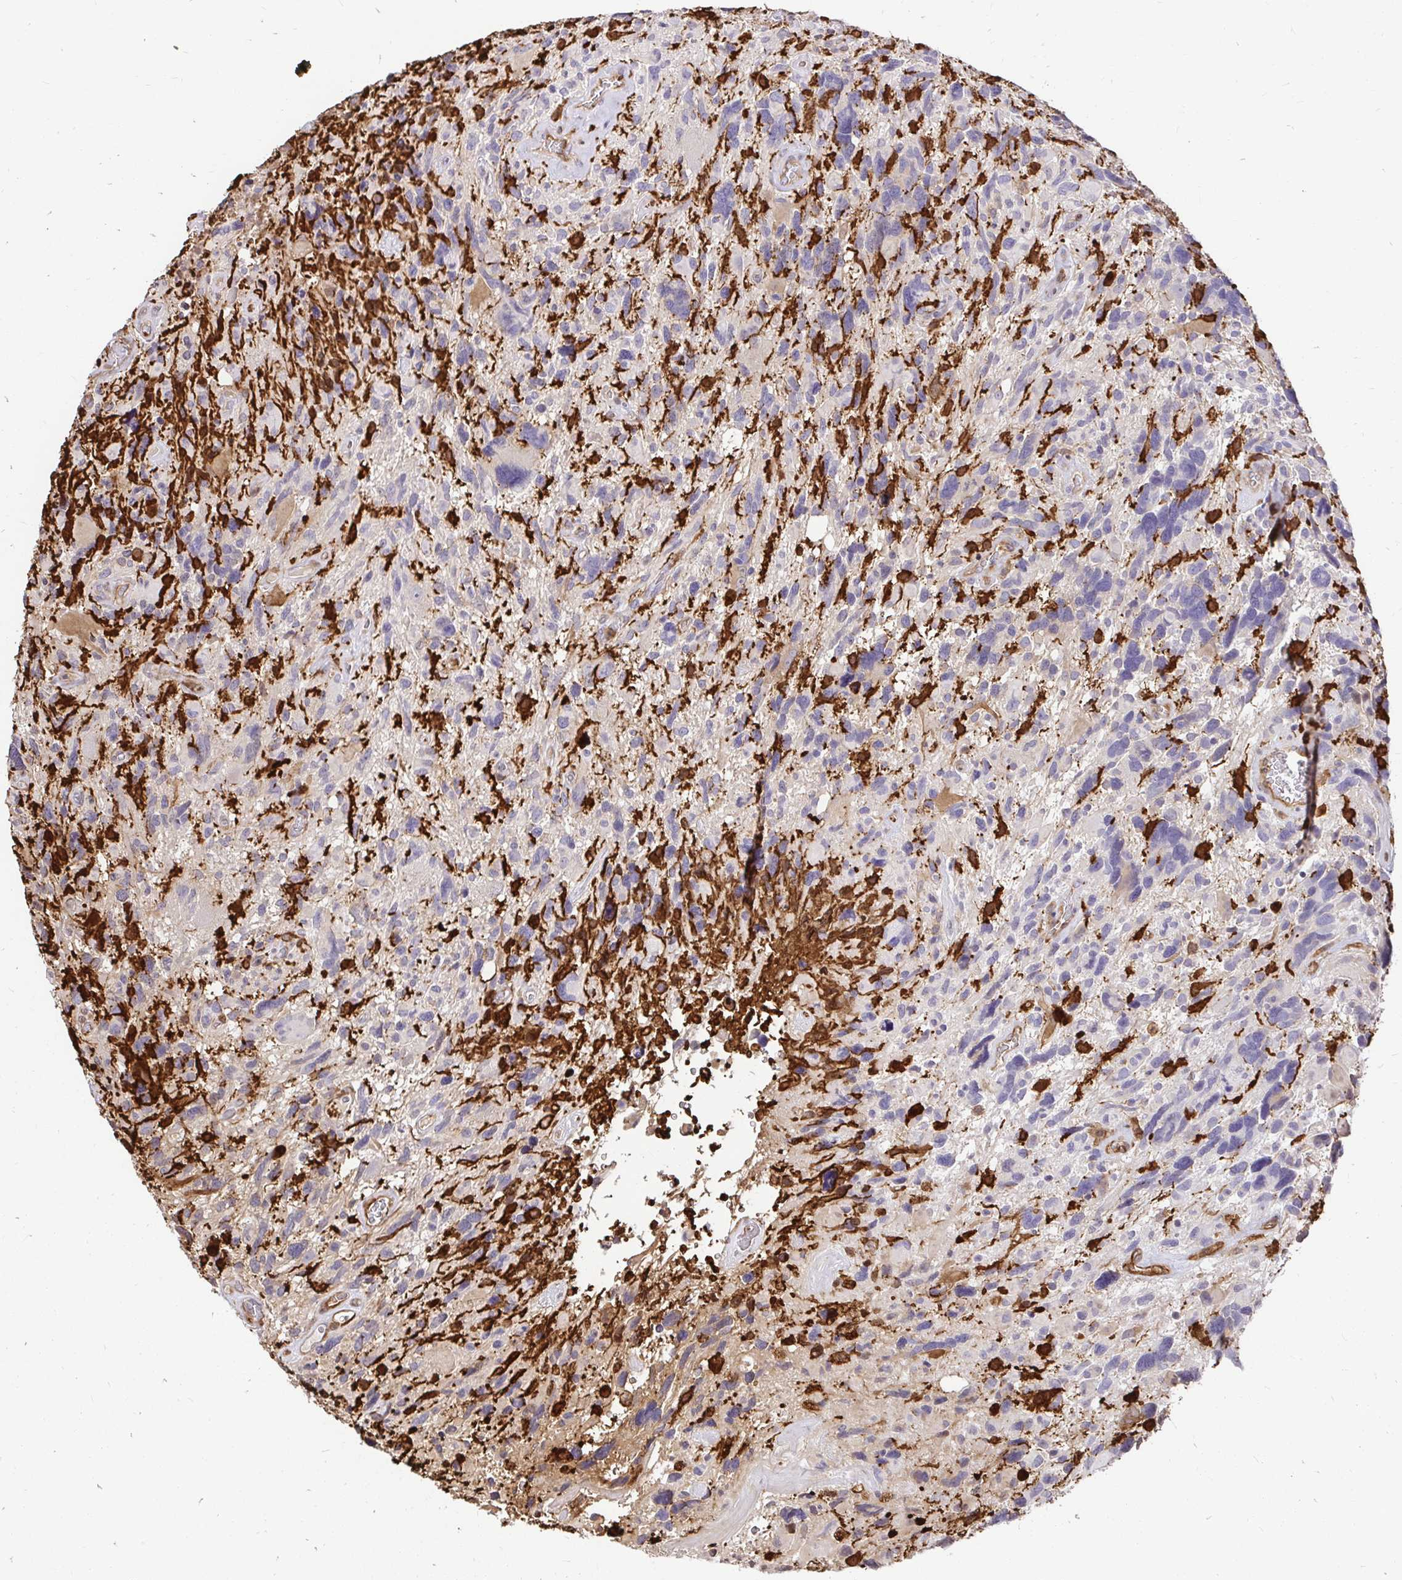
{"staining": {"intensity": "negative", "quantity": "none", "location": "none"}, "tissue": "glioma", "cell_type": "Tumor cells", "image_type": "cancer", "snomed": [{"axis": "morphology", "description": "Glioma, malignant, High grade"}, {"axis": "topography", "description": "Brain"}], "caption": "Immunohistochemistry (IHC) histopathology image of malignant glioma (high-grade) stained for a protein (brown), which shows no positivity in tumor cells. (Stains: DAB IHC with hematoxylin counter stain, Microscopy: brightfield microscopy at high magnification).", "gene": "GSN", "patient": {"sex": "male", "age": 49}}